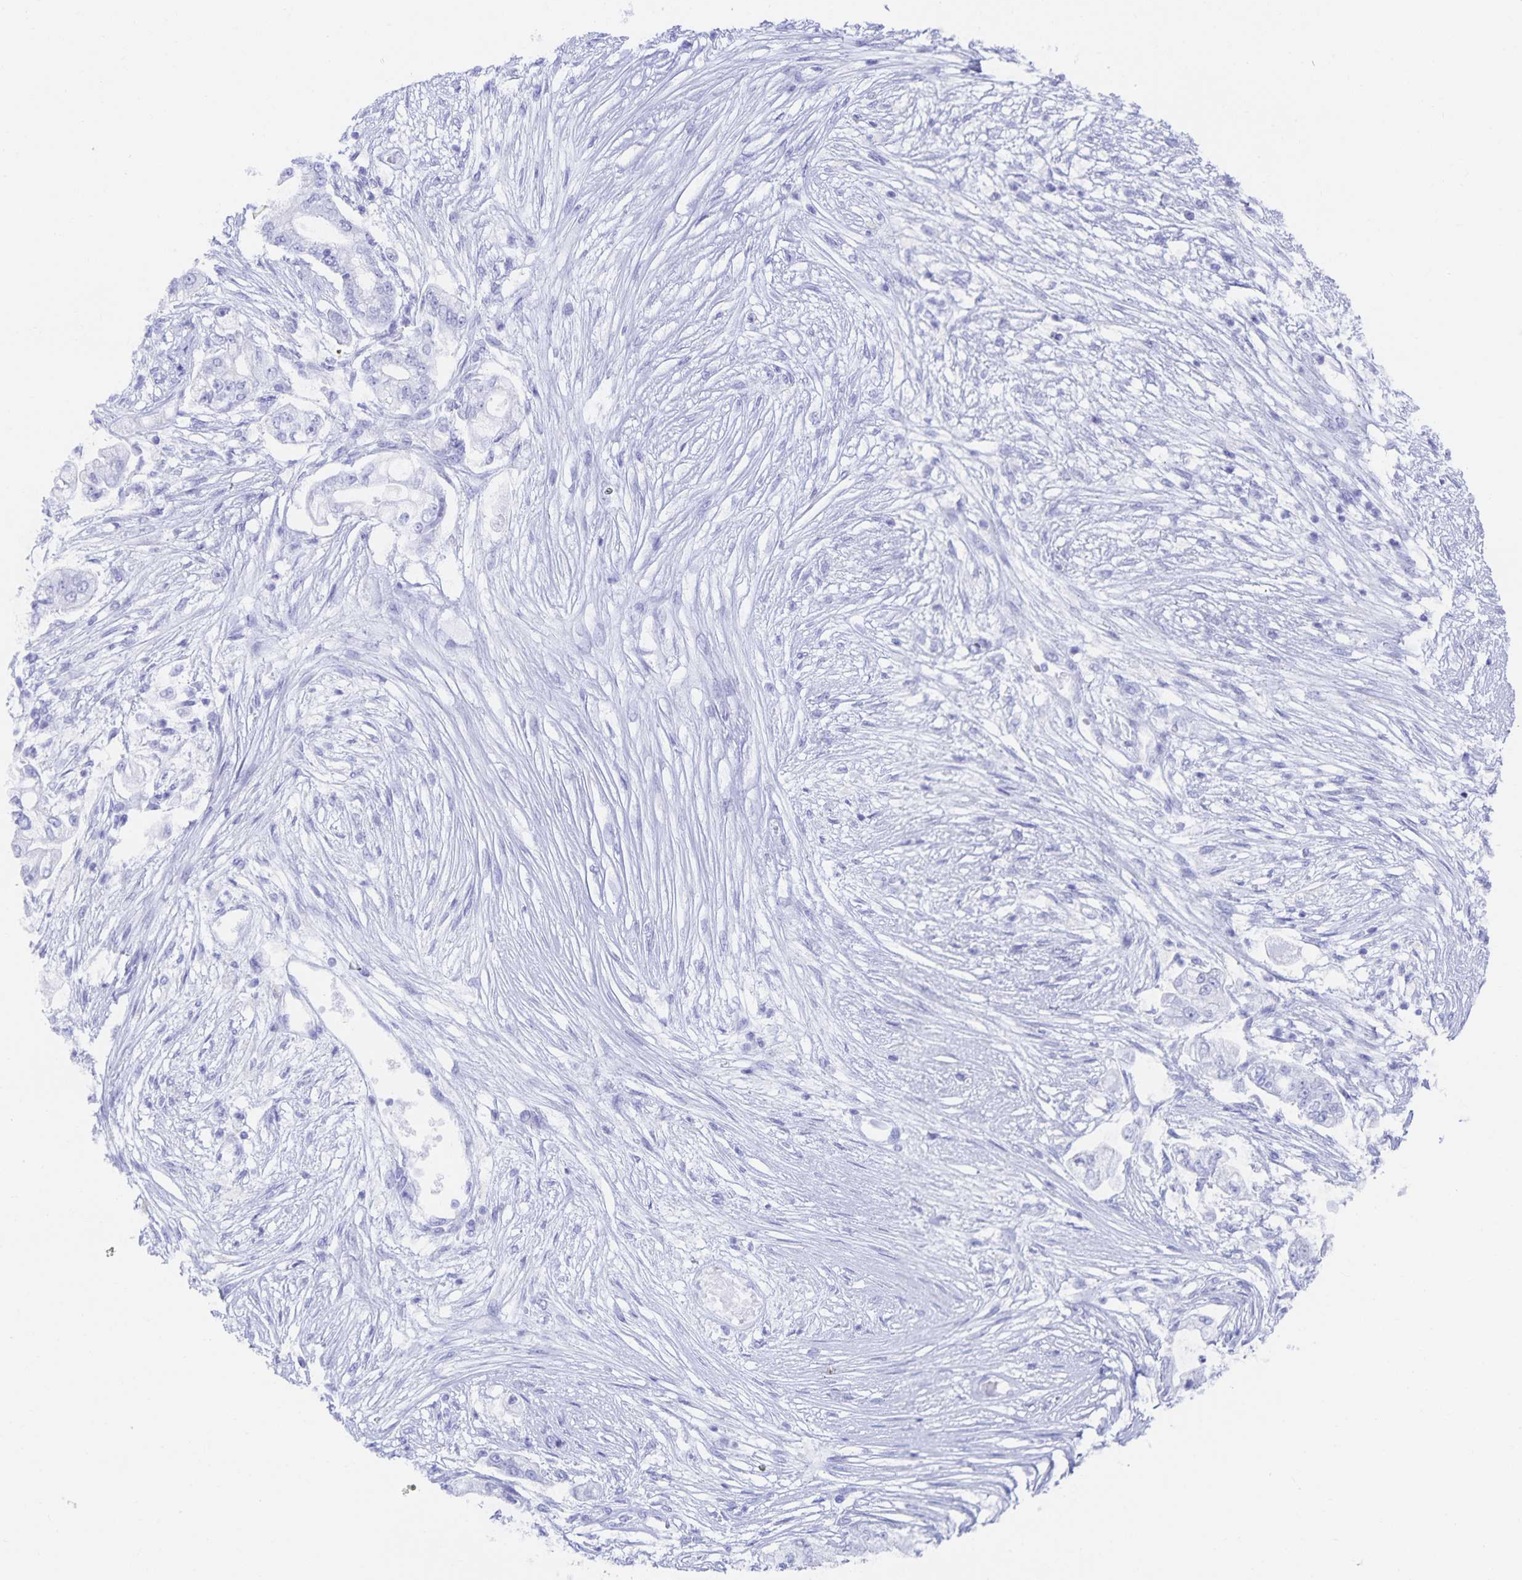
{"staining": {"intensity": "negative", "quantity": "none", "location": "none"}, "tissue": "pancreatic cancer", "cell_type": "Tumor cells", "image_type": "cancer", "snomed": [{"axis": "morphology", "description": "Adenocarcinoma, NOS"}, {"axis": "topography", "description": "Pancreas"}], "caption": "There is no significant positivity in tumor cells of pancreatic adenocarcinoma. Nuclei are stained in blue.", "gene": "SNTN", "patient": {"sex": "female", "age": 69}}